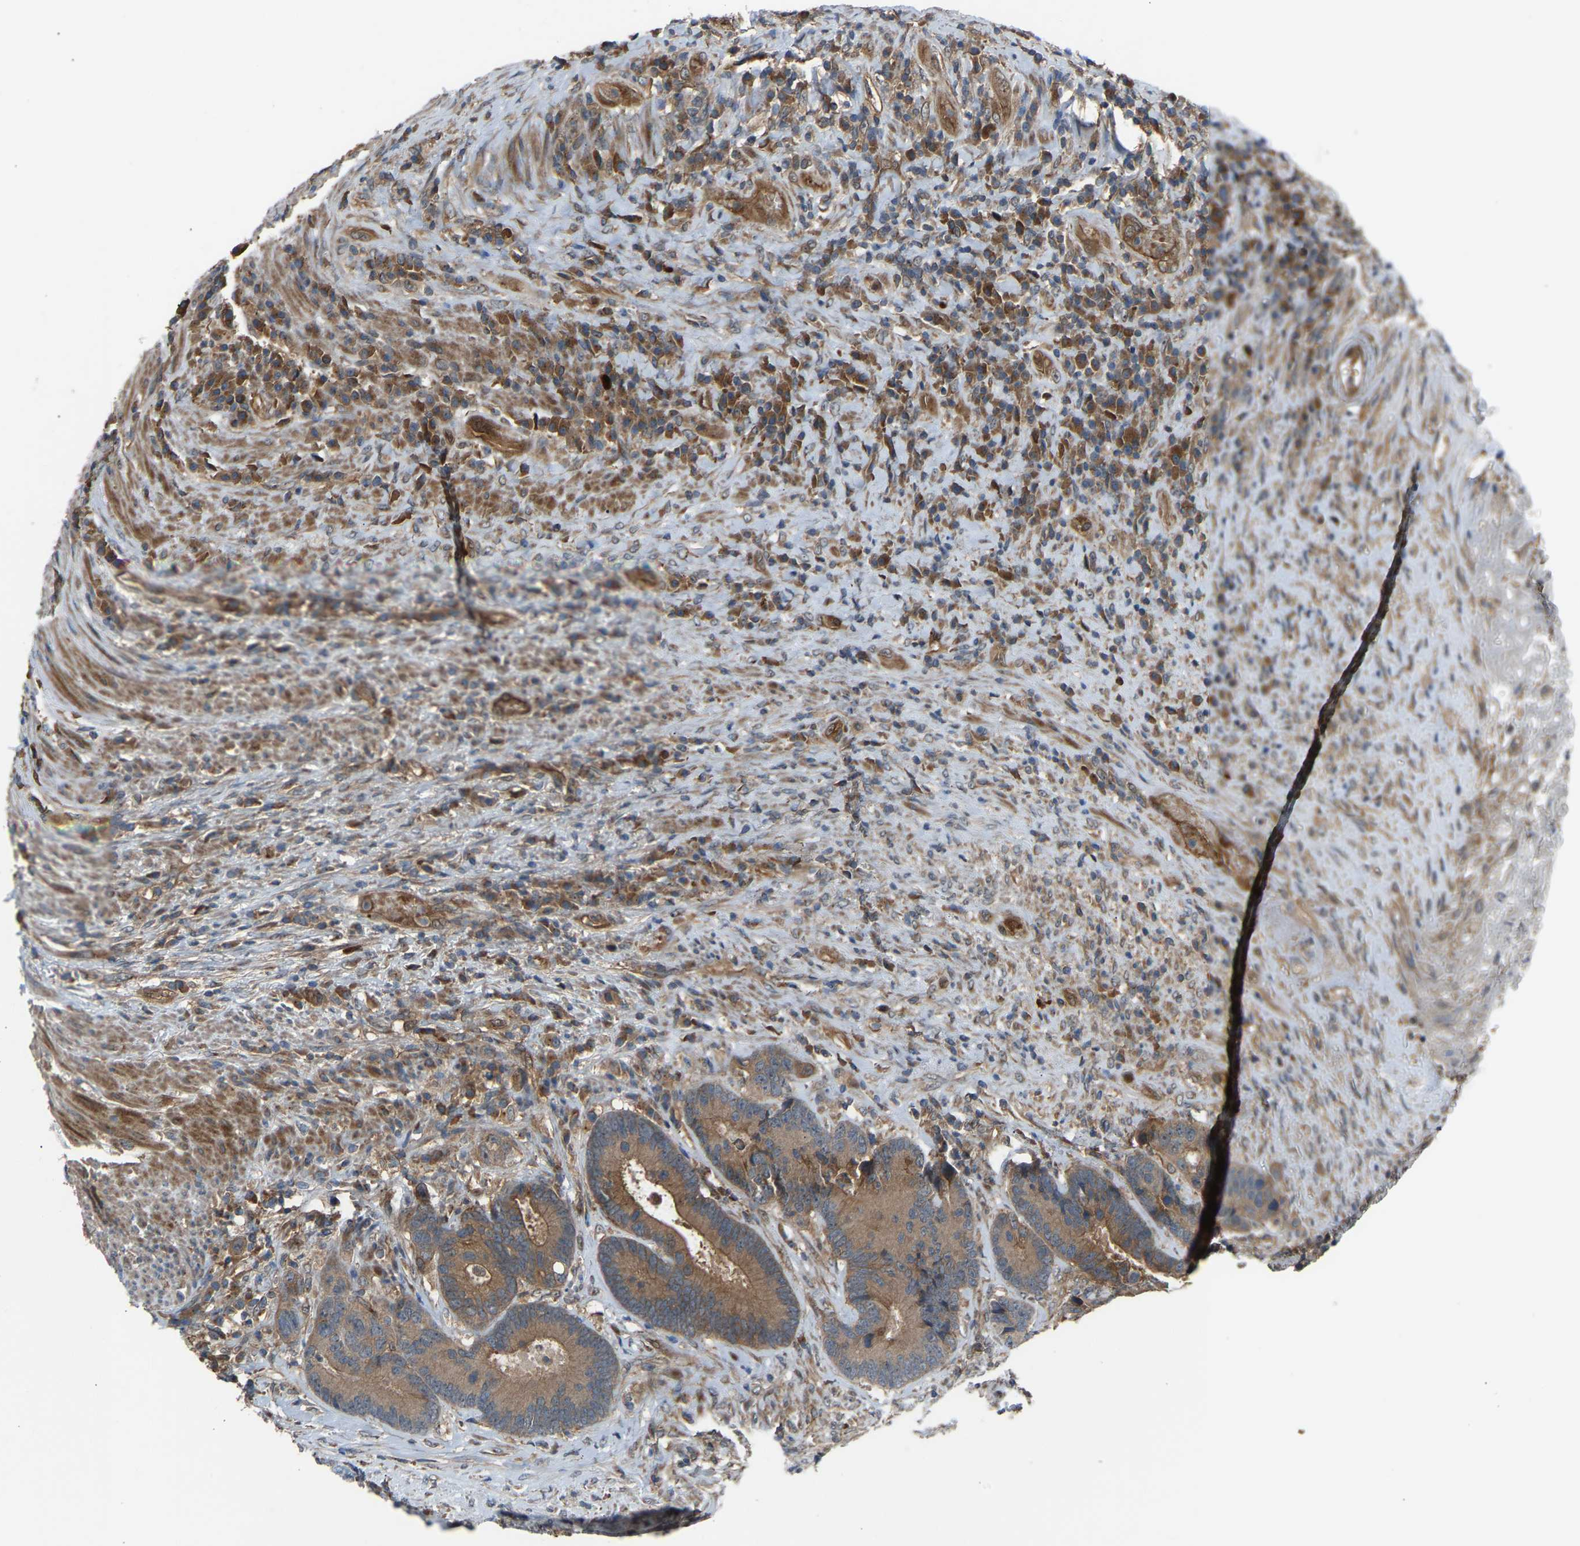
{"staining": {"intensity": "moderate", "quantity": ">75%", "location": "cytoplasmic/membranous"}, "tissue": "colorectal cancer", "cell_type": "Tumor cells", "image_type": "cancer", "snomed": [{"axis": "morphology", "description": "Adenocarcinoma, NOS"}, {"axis": "topography", "description": "Rectum"}], "caption": "Protein analysis of colorectal cancer tissue reveals moderate cytoplasmic/membranous staining in approximately >75% of tumor cells. The staining is performed using DAB brown chromogen to label protein expression. The nuclei are counter-stained blue using hematoxylin.", "gene": "GAS2L1", "patient": {"sex": "female", "age": 89}}